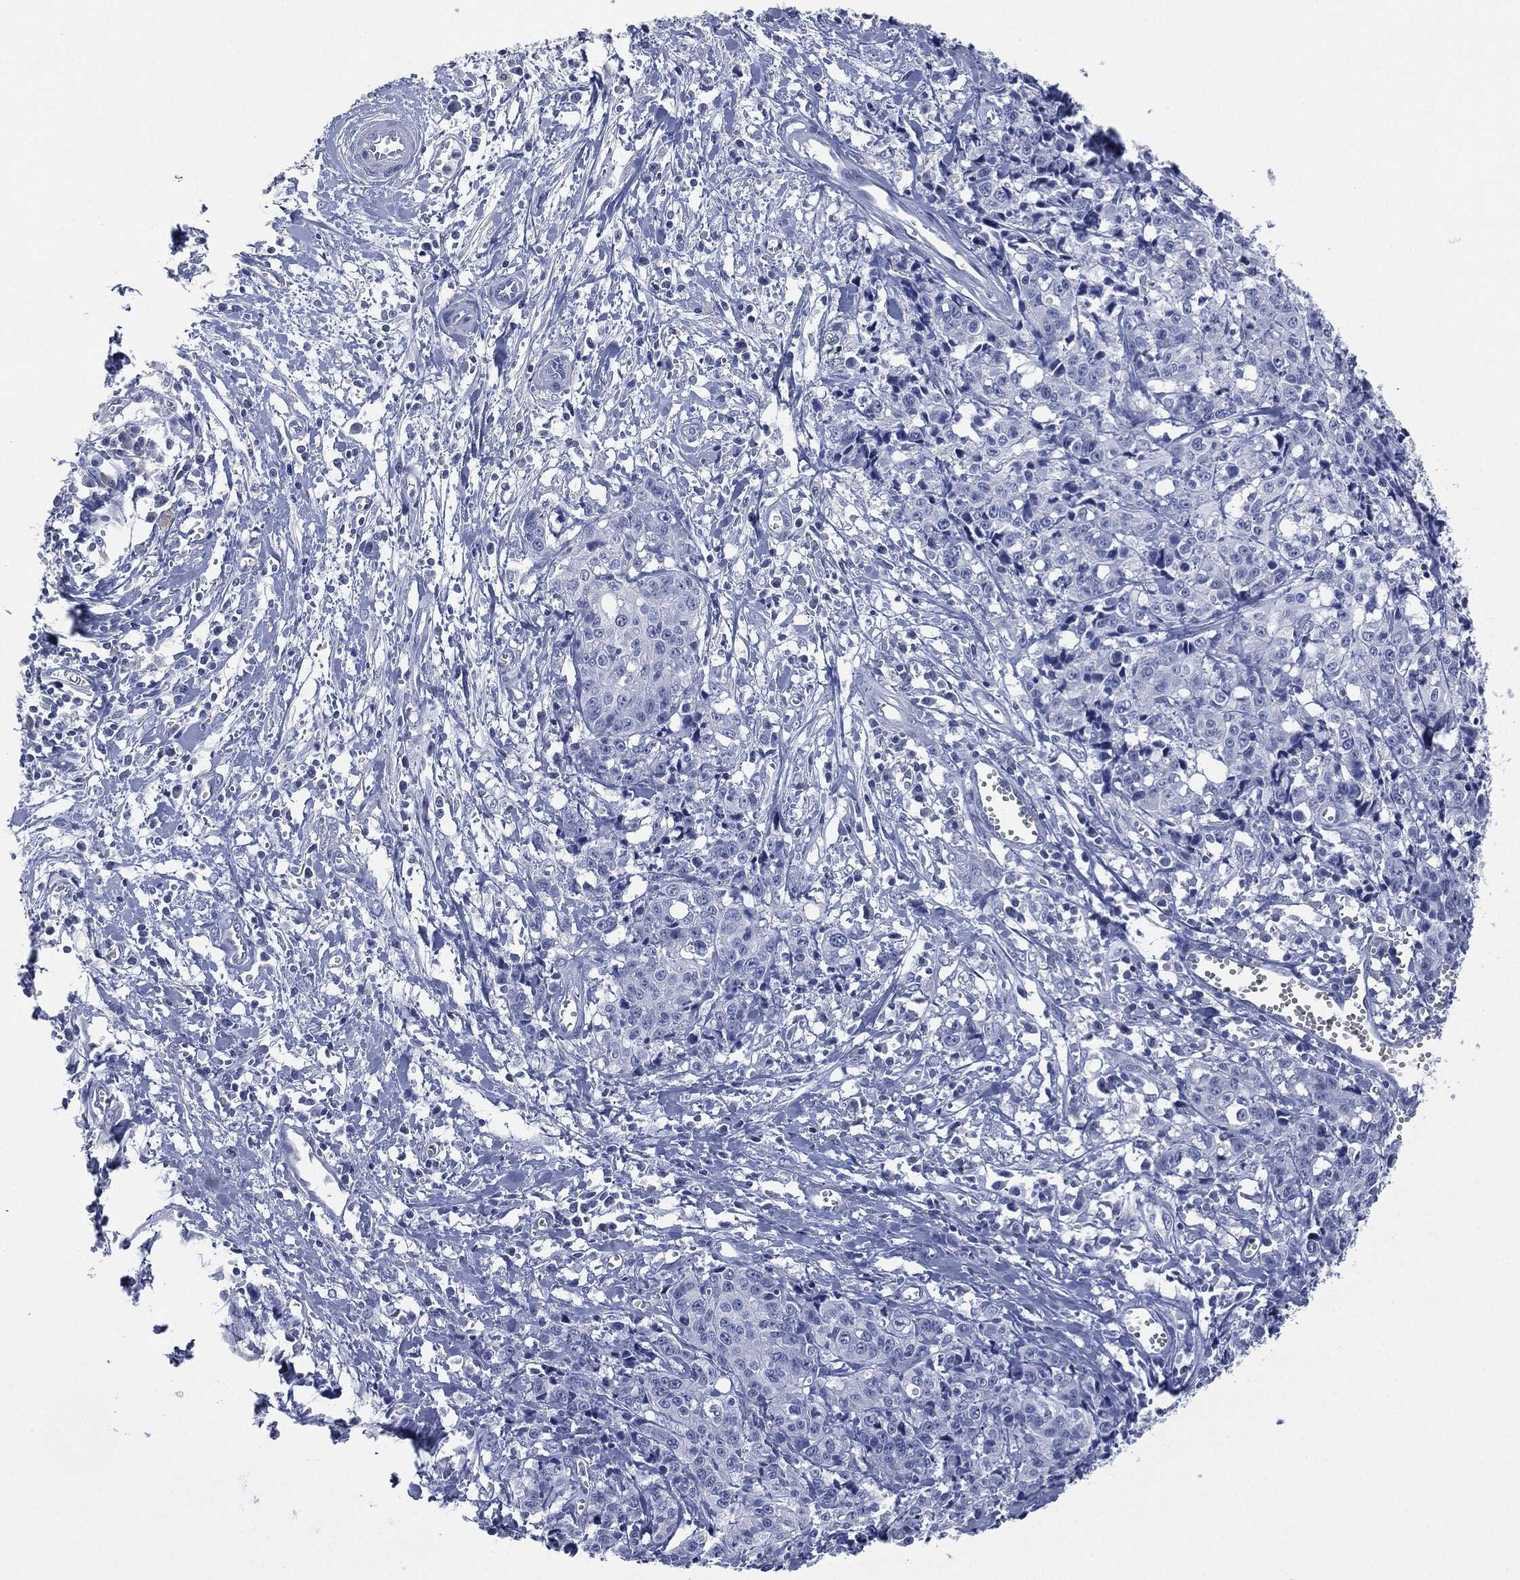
{"staining": {"intensity": "negative", "quantity": "none", "location": "none"}, "tissue": "pancreatic cancer", "cell_type": "Tumor cells", "image_type": "cancer", "snomed": [{"axis": "morphology", "description": "Adenocarcinoma, NOS"}, {"axis": "topography", "description": "Pancreas"}], "caption": "The image demonstrates no staining of tumor cells in pancreatic cancer.", "gene": "MUC16", "patient": {"sex": "male", "age": 64}}